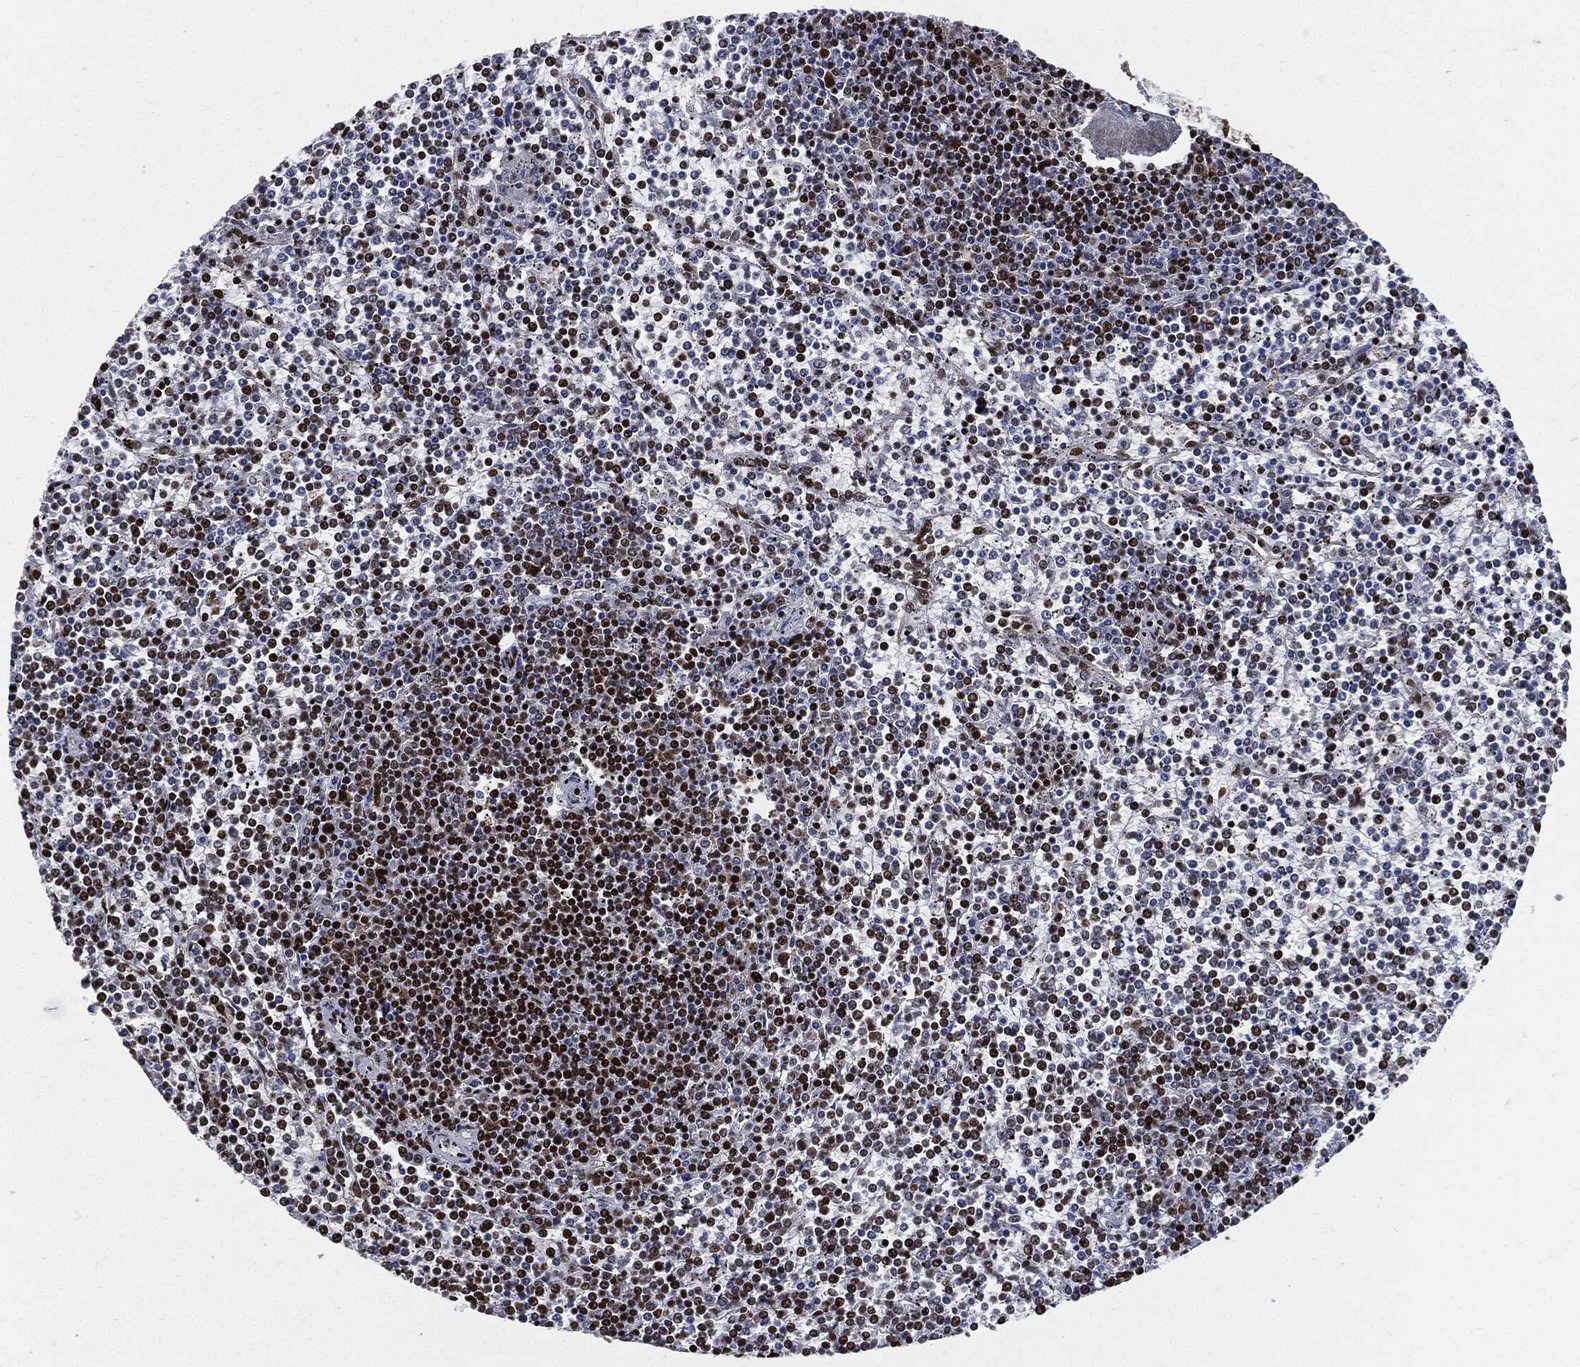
{"staining": {"intensity": "strong", "quantity": "25%-75%", "location": "nuclear"}, "tissue": "lymphoma", "cell_type": "Tumor cells", "image_type": "cancer", "snomed": [{"axis": "morphology", "description": "Malignant lymphoma, non-Hodgkin's type, Low grade"}, {"axis": "topography", "description": "Spleen"}], "caption": "Approximately 25%-75% of tumor cells in human lymphoma demonstrate strong nuclear protein staining as visualized by brown immunohistochemical staining.", "gene": "RECQL", "patient": {"sex": "female", "age": 19}}